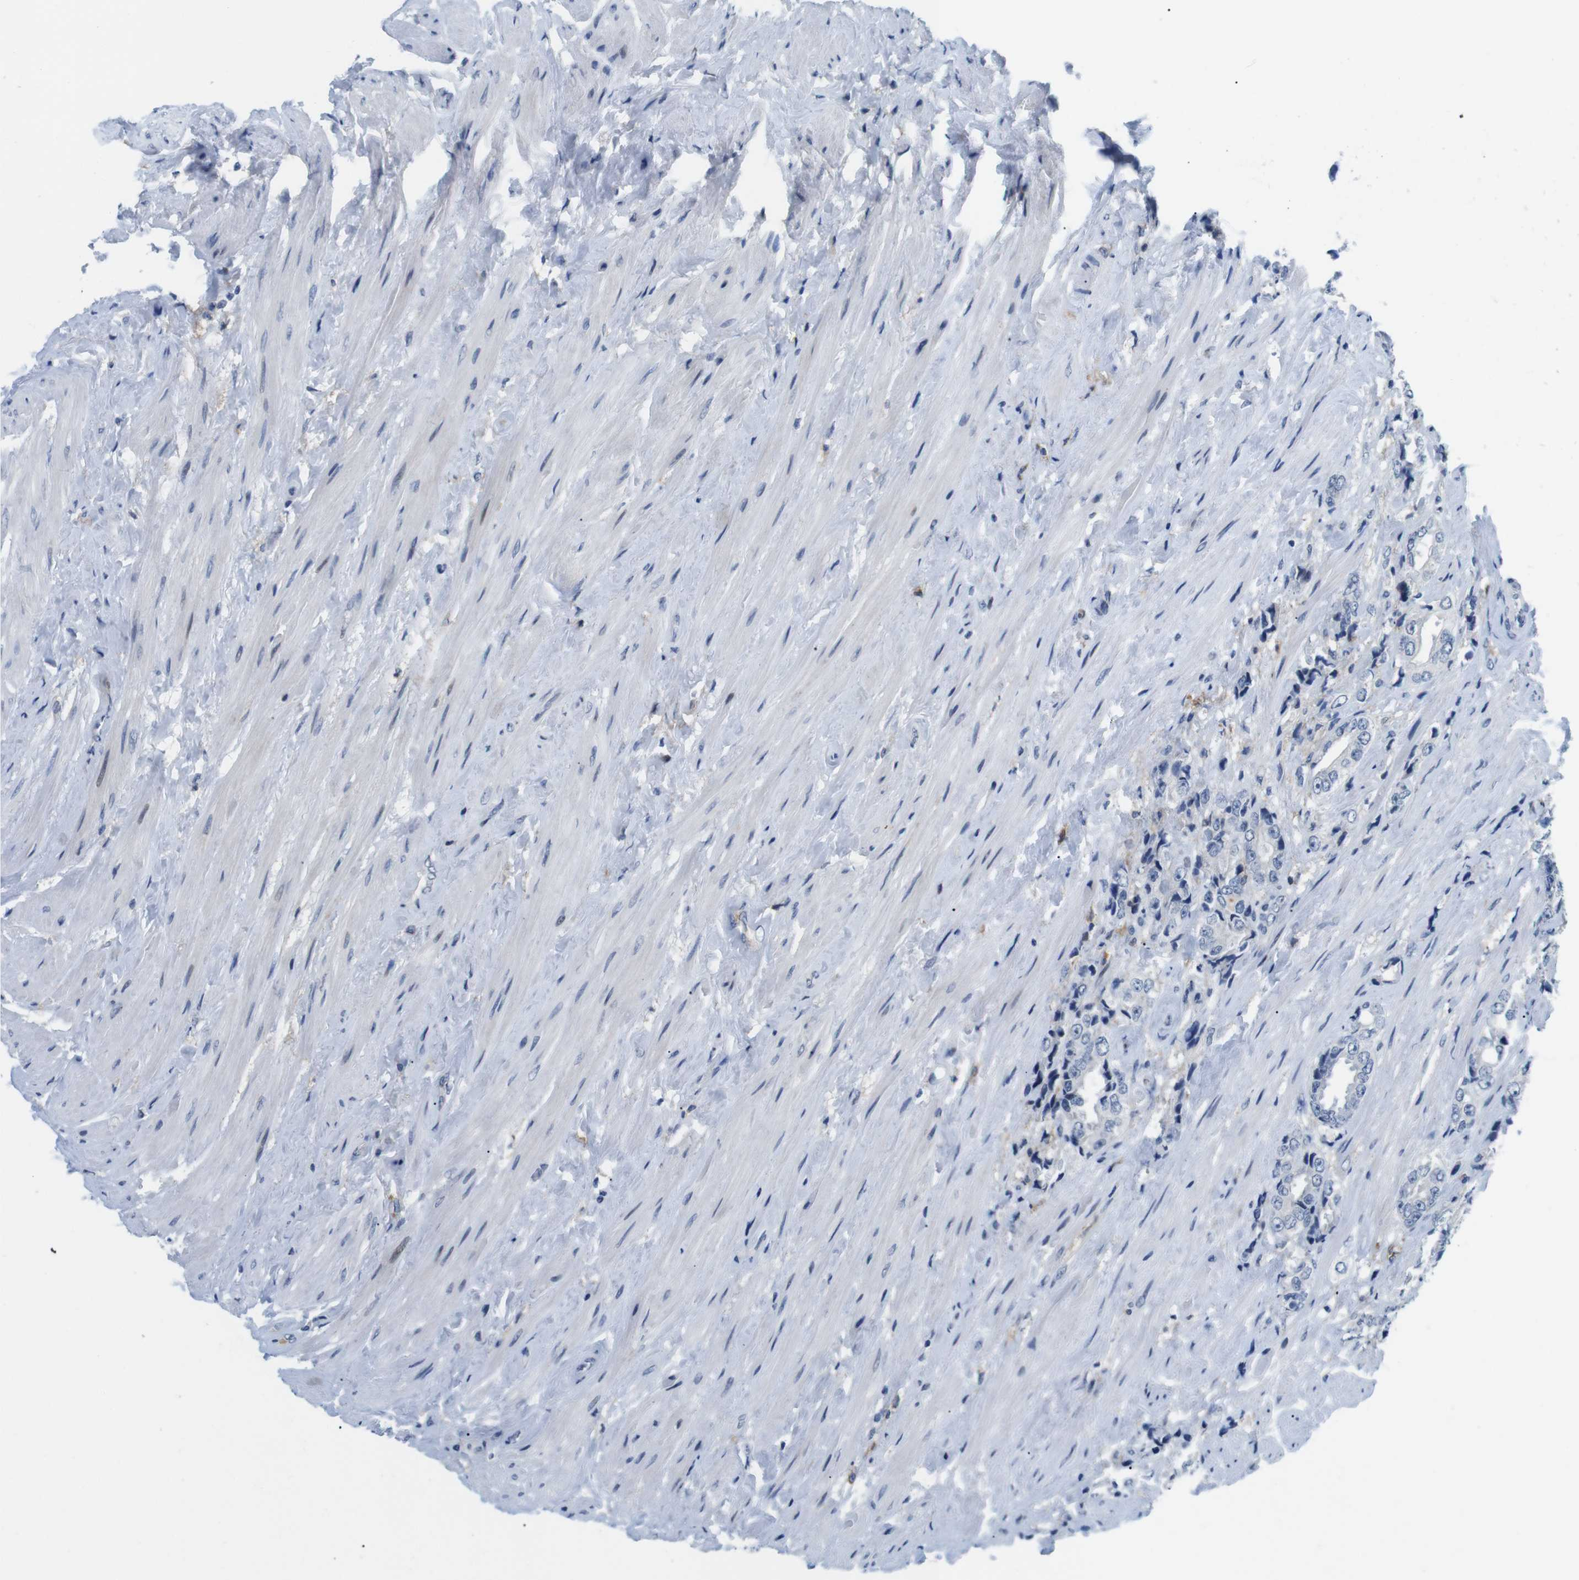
{"staining": {"intensity": "negative", "quantity": "none", "location": "none"}, "tissue": "prostate cancer", "cell_type": "Tumor cells", "image_type": "cancer", "snomed": [{"axis": "morphology", "description": "Adenocarcinoma, High grade"}, {"axis": "topography", "description": "Prostate"}], "caption": "A high-resolution histopathology image shows IHC staining of prostate adenocarcinoma (high-grade), which reveals no significant positivity in tumor cells. (DAB immunohistochemistry (IHC) visualized using brightfield microscopy, high magnification).", "gene": "CD300C", "patient": {"sex": "male", "age": 61}}